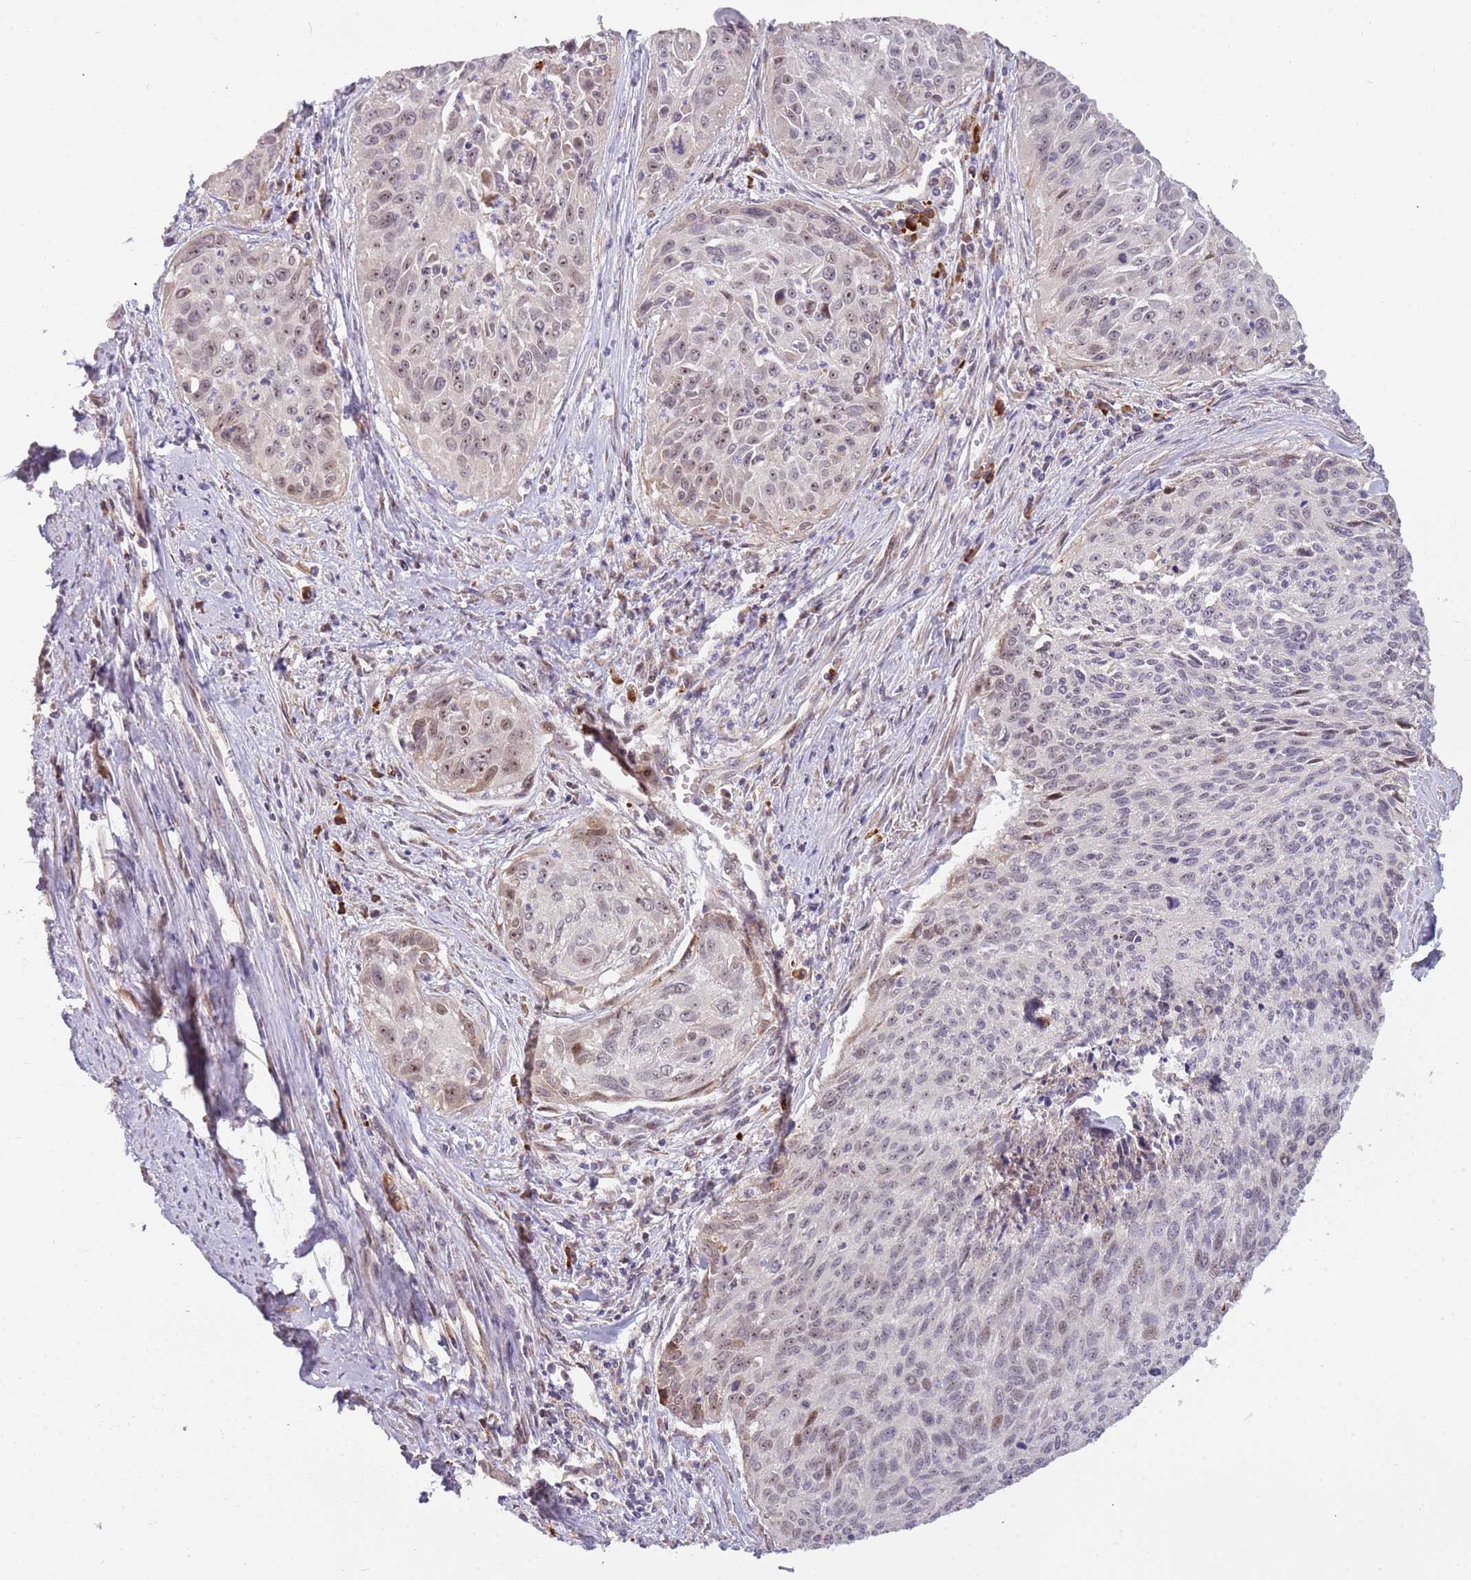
{"staining": {"intensity": "moderate", "quantity": "<25%", "location": "nuclear"}, "tissue": "cervical cancer", "cell_type": "Tumor cells", "image_type": "cancer", "snomed": [{"axis": "morphology", "description": "Squamous cell carcinoma, NOS"}, {"axis": "topography", "description": "Cervix"}], "caption": "The histopathology image exhibits a brown stain indicating the presence of a protein in the nuclear of tumor cells in cervical cancer (squamous cell carcinoma).", "gene": "UCMA", "patient": {"sex": "female", "age": 55}}